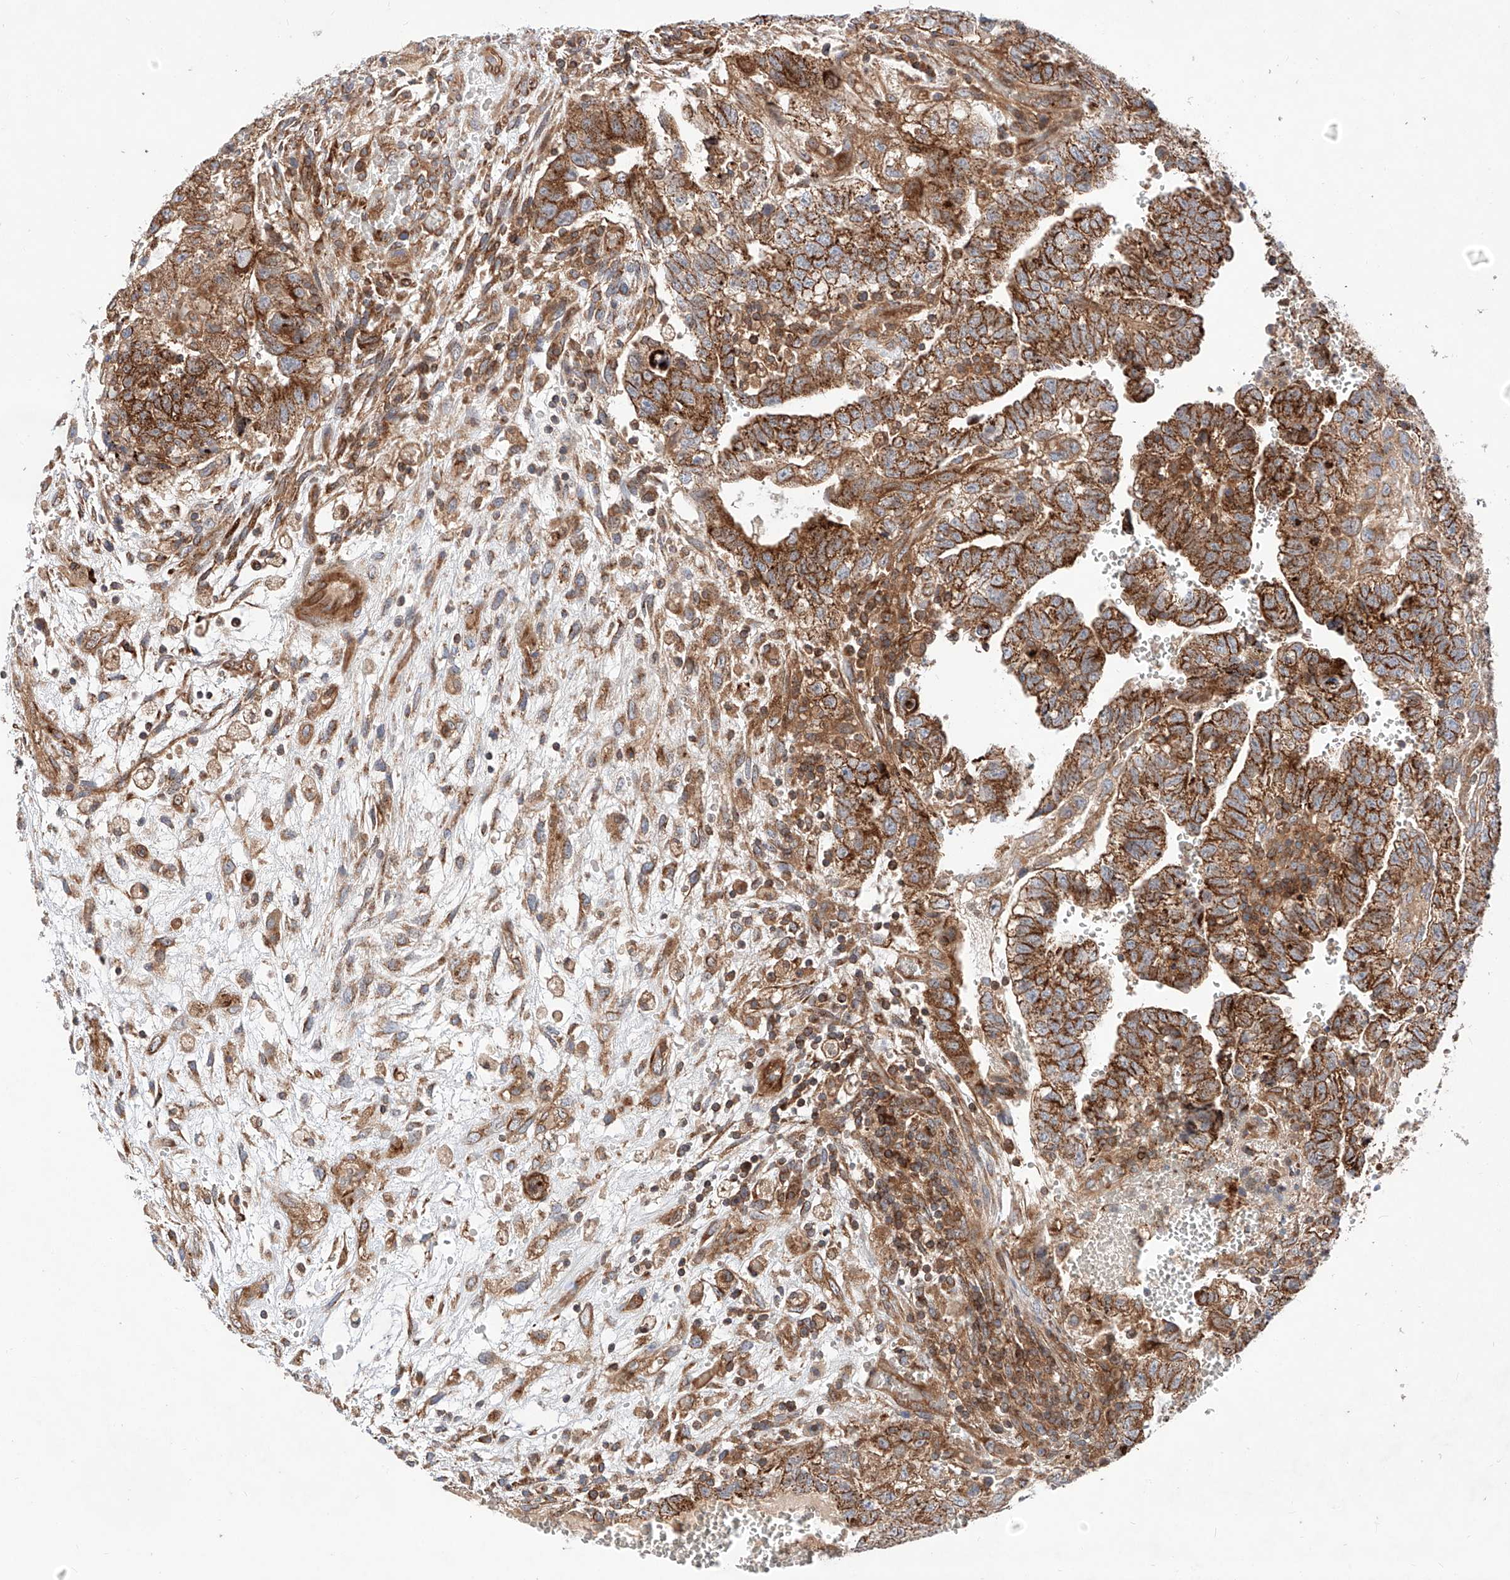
{"staining": {"intensity": "strong", "quantity": ">75%", "location": "cytoplasmic/membranous"}, "tissue": "testis cancer", "cell_type": "Tumor cells", "image_type": "cancer", "snomed": [{"axis": "morphology", "description": "Carcinoma, Embryonal, NOS"}, {"axis": "topography", "description": "Testis"}], "caption": "Immunohistochemical staining of human embryonal carcinoma (testis) displays high levels of strong cytoplasmic/membranous positivity in about >75% of tumor cells.", "gene": "NR1D1", "patient": {"sex": "male", "age": 37}}